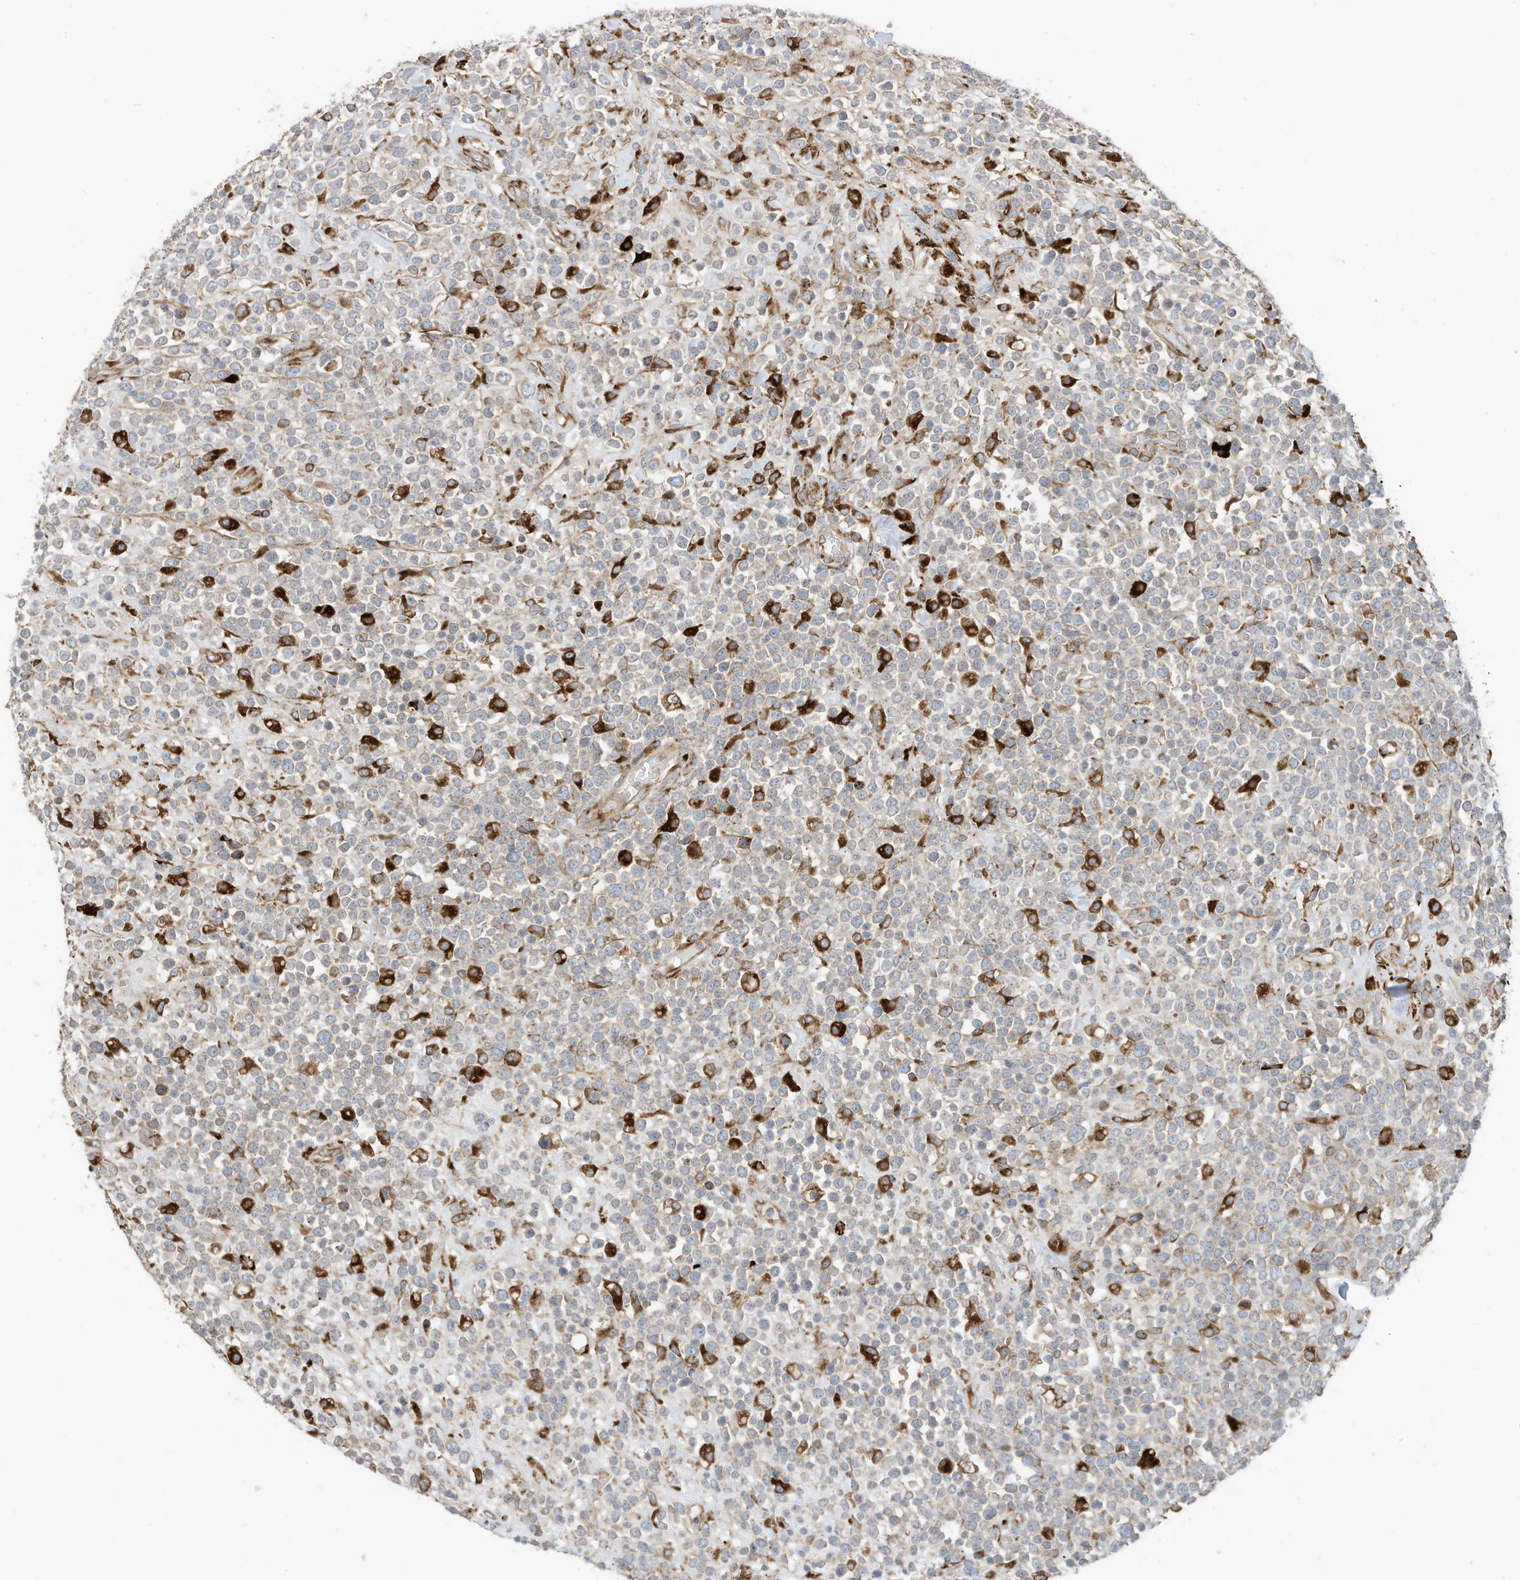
{"staining": {"intensity": "weak", "quantity": ">75%", "location": "cytoplasmic/membranous"}, "tissue": "lymphoma", "cell_type": "Tumor cells", "image_type": "cancer", "snomed": [{"axis": "morphology", "description": "Malignant lymphoma, non-Hodgkin's type, High grade"}, {"axis": "topography", "description": "Colon"}], "caption": "High-power microscopy captured an immunohistochemistry (IHC) histopathology image of lymphoma, revealing weak cytoplasmic/membranous staining in approximately >75% of tumor cells.", "gene": "TRNAU1AP", "patient": {"sex": "female", "age": 53}}